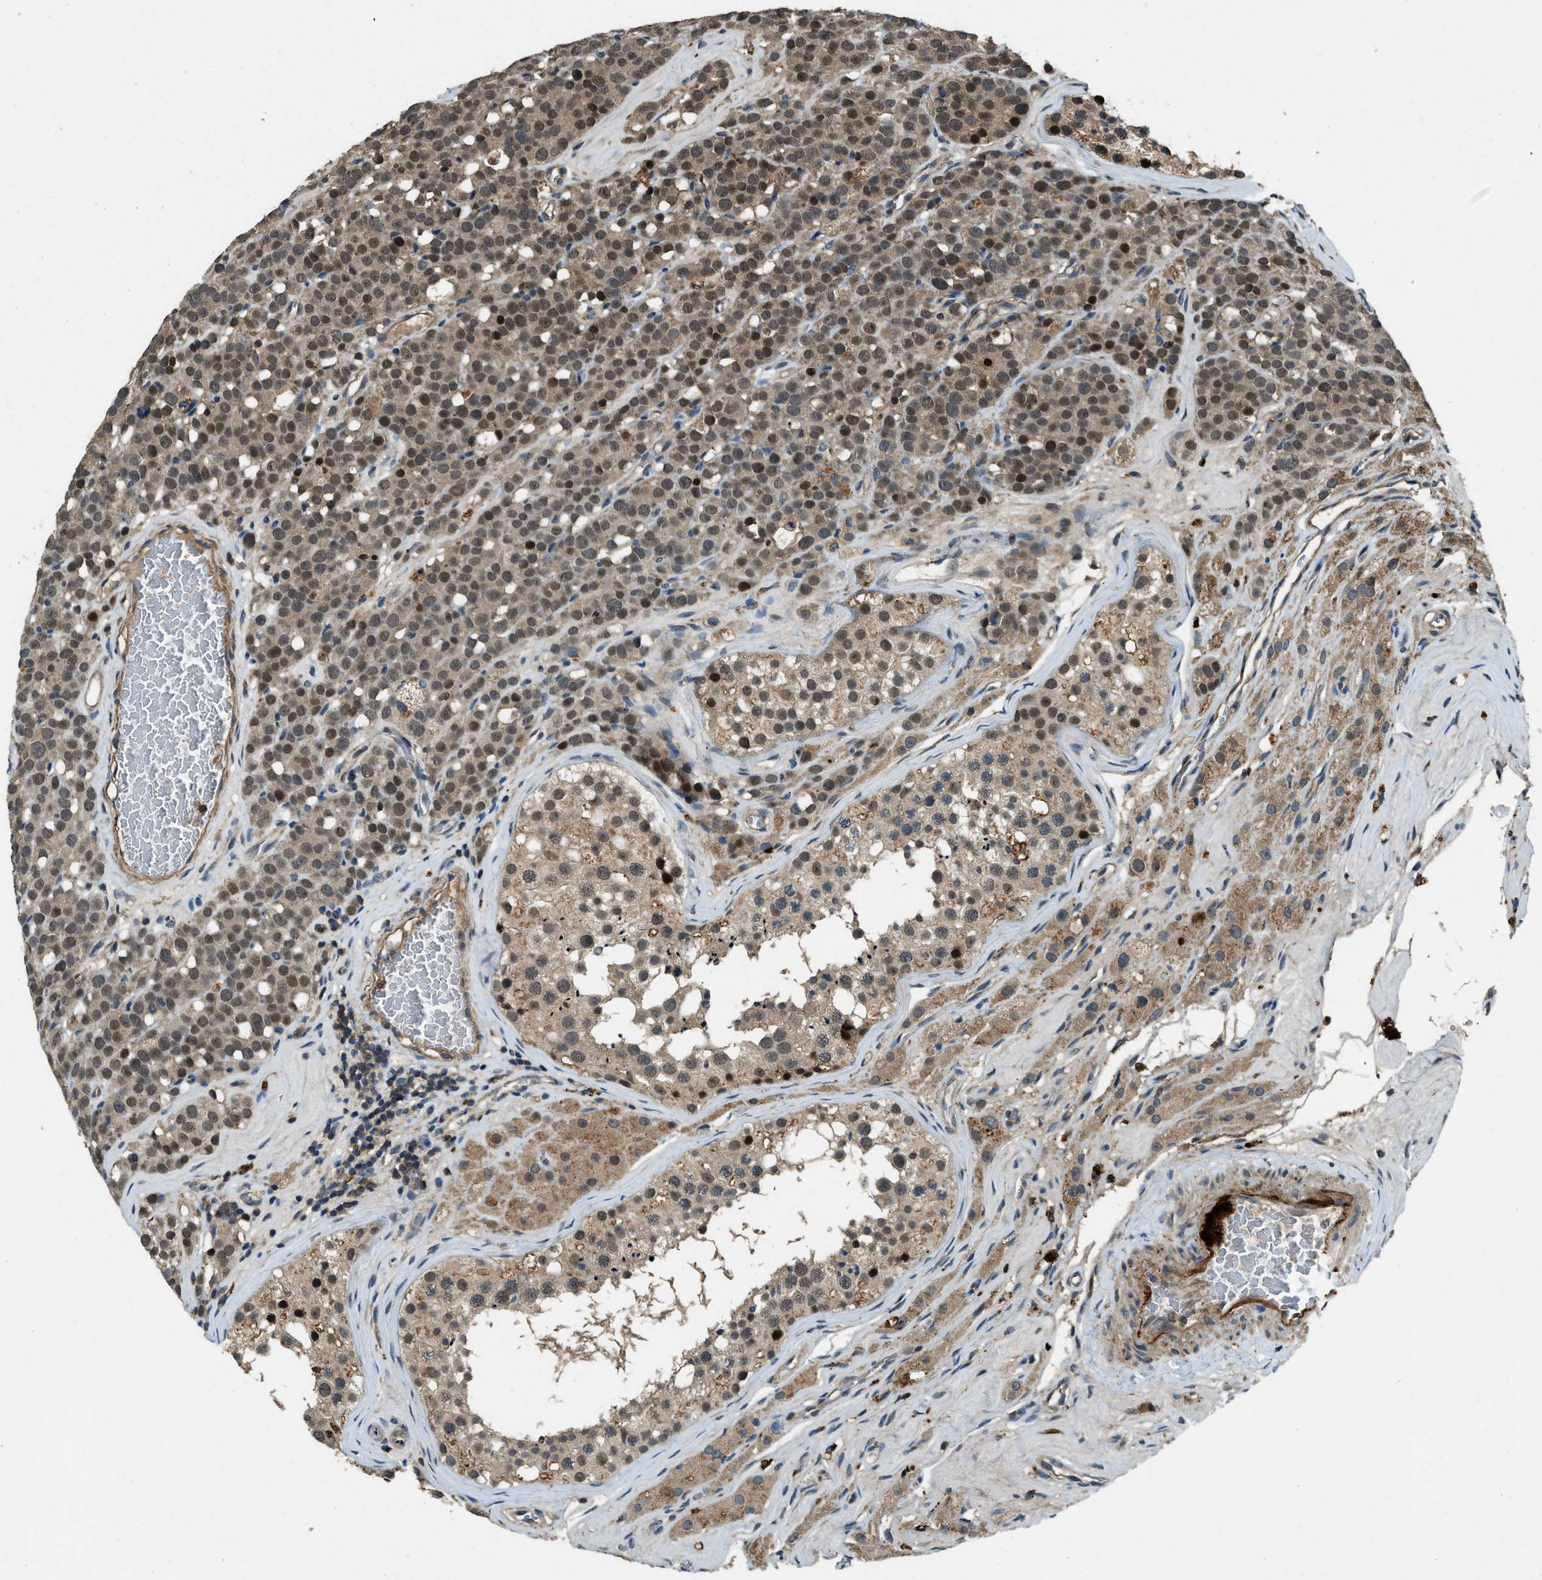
{"staining": {"intensity": "moderate", "quantity": ">75%", "location": "cytoplasmic/membranous,nuclear"}, "tissue": "testis cancer", "cell_type": "Tumor cells", "image_type": "cancer", "snomed": [{"axis": "morphology", "description": "Seminoma, NOS"}, {"axis": "topography", "description": "Testis"}], "caption": "Approximately >75% of tumor cells in testis cancer demonstrate moderate cytoplasmic/membranous and nuclear protein positivity as visualized by brown immunohistochemical staining.", "gene": "ATP8B1", "patient": {"sex": "male", "age": 71}}